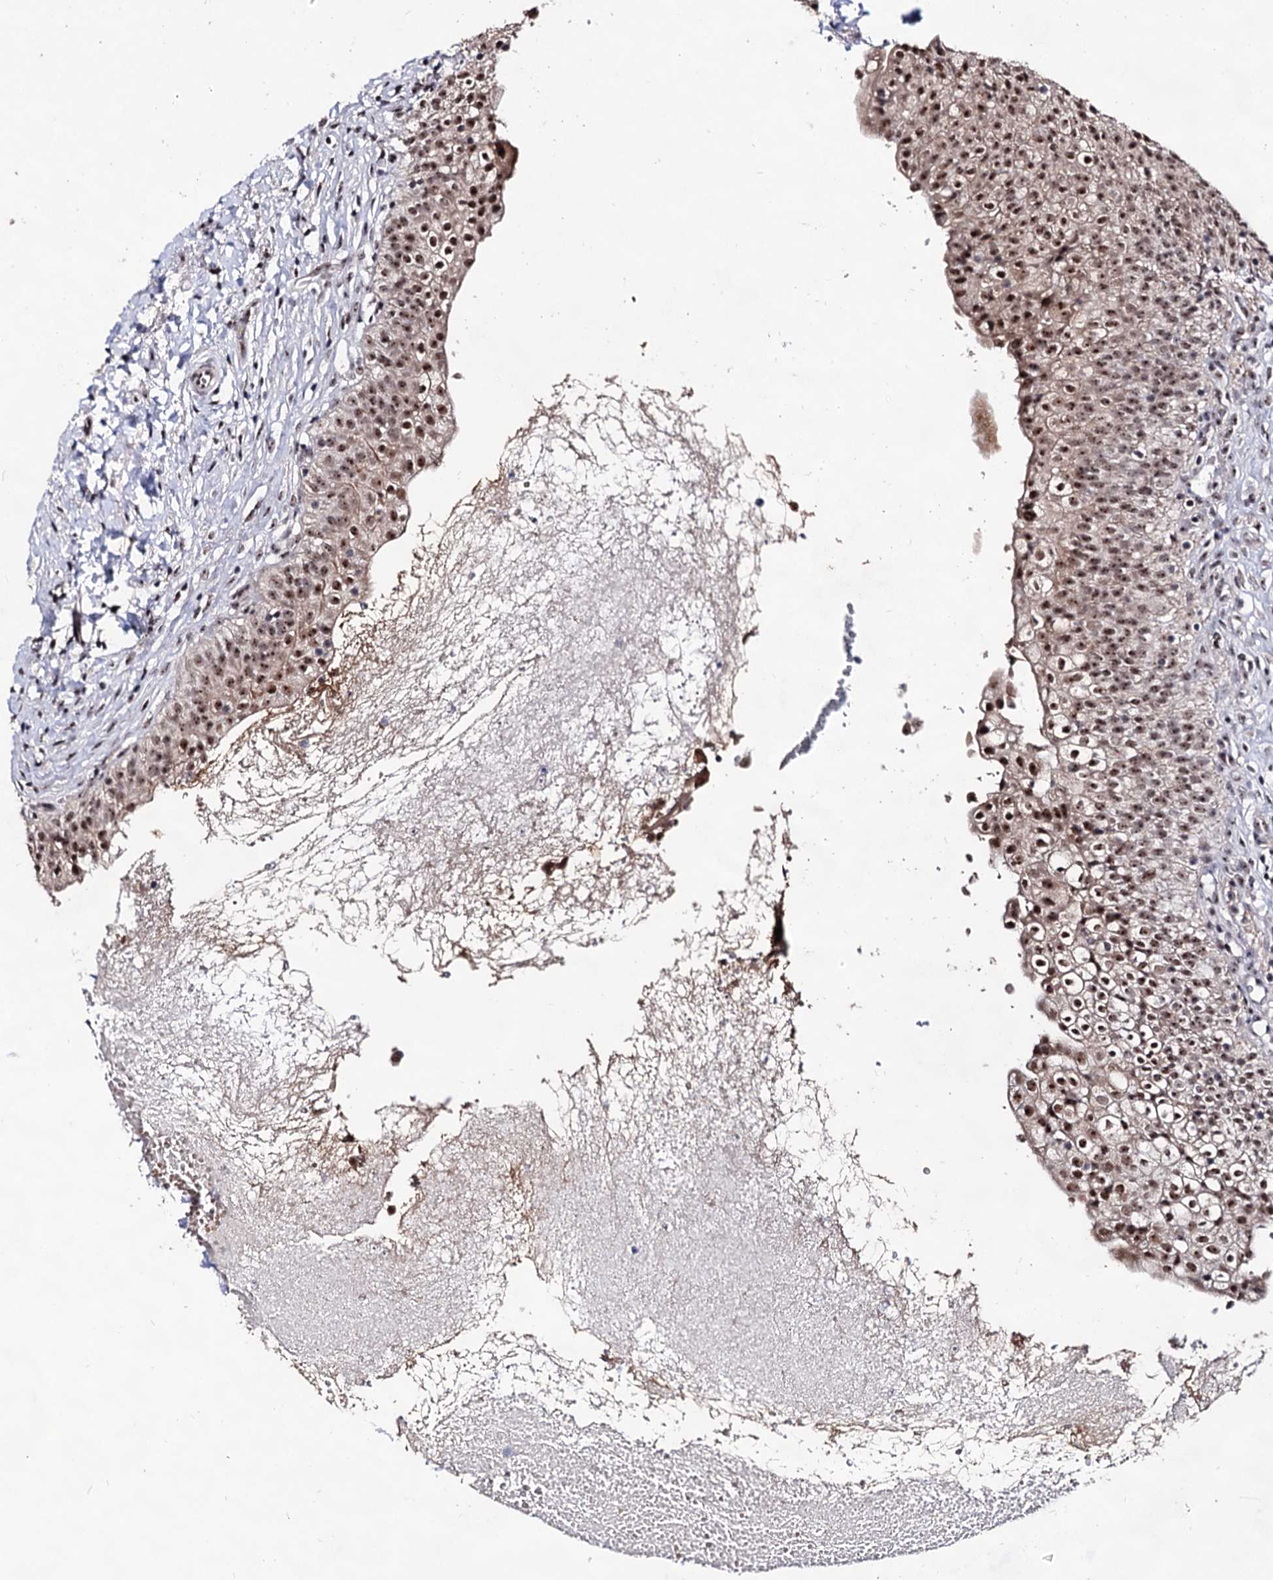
{"staining": {"intensity": "strong", "quantity": ">75%", "location": "cytoplasmic/membranous,nuclear"}, "tissue": "urinary bladder", "cell_type": "Urothelial cells", "image_type": "normal", "snomed": [{"axis": "morphology", "description": "Normal tissue, NOS"}, {"axis": "topography", "description": "Urinary bladder"}], "caption": "Immunohistochemical staining of normal human urinary bladder reveals strong cytoplasmic/membranous,nuclear protein staining in approximately >75% of urothelial cells. The staining is performed using DAB brown chromogen to label protein expression. The nuclei are counter-stained blue using hematoxylin.", "gene": "EXOSC10", "patient": {"sex": "male", "age": 55}}